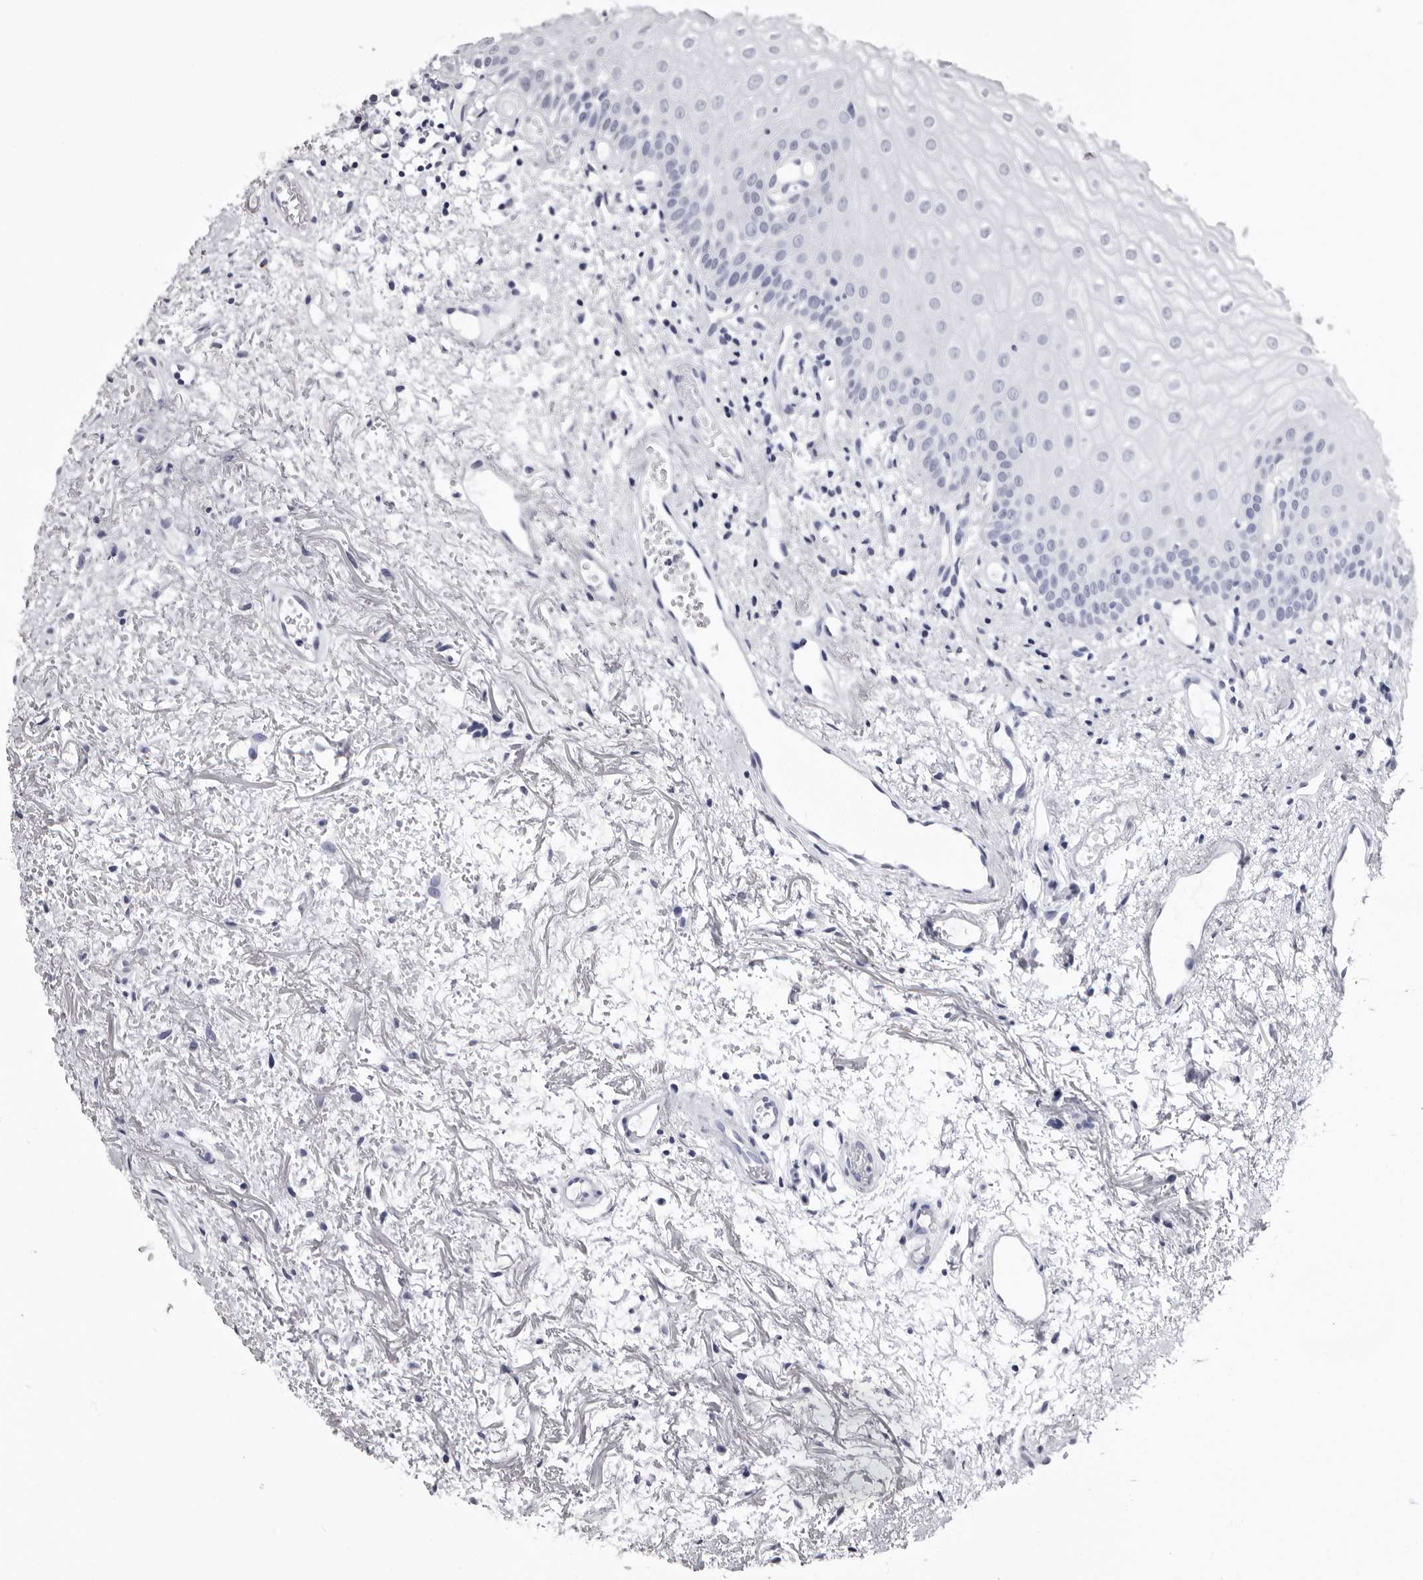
{"staining": {"intensity": "negative", "quantity": "none", "location": "none"}, "tissue": "oral mucosa", "cell_type": "Squamous epithelial cells", "image_type": "normal", "snomed": [{"axis": "morphology", "description": "Normal tissue, NOS"}, {"axis": "topography", "description": "Oral tissue"}], "caption": "The immunohistochemistry photomicrograph has no significant positivity in squamous epithelial cells of oral mucosa. (DAB immunohistochemistry with hematoxylin counter stain).", "gene": "BPGM", "patient": {"sex": "male", "age": 52}}